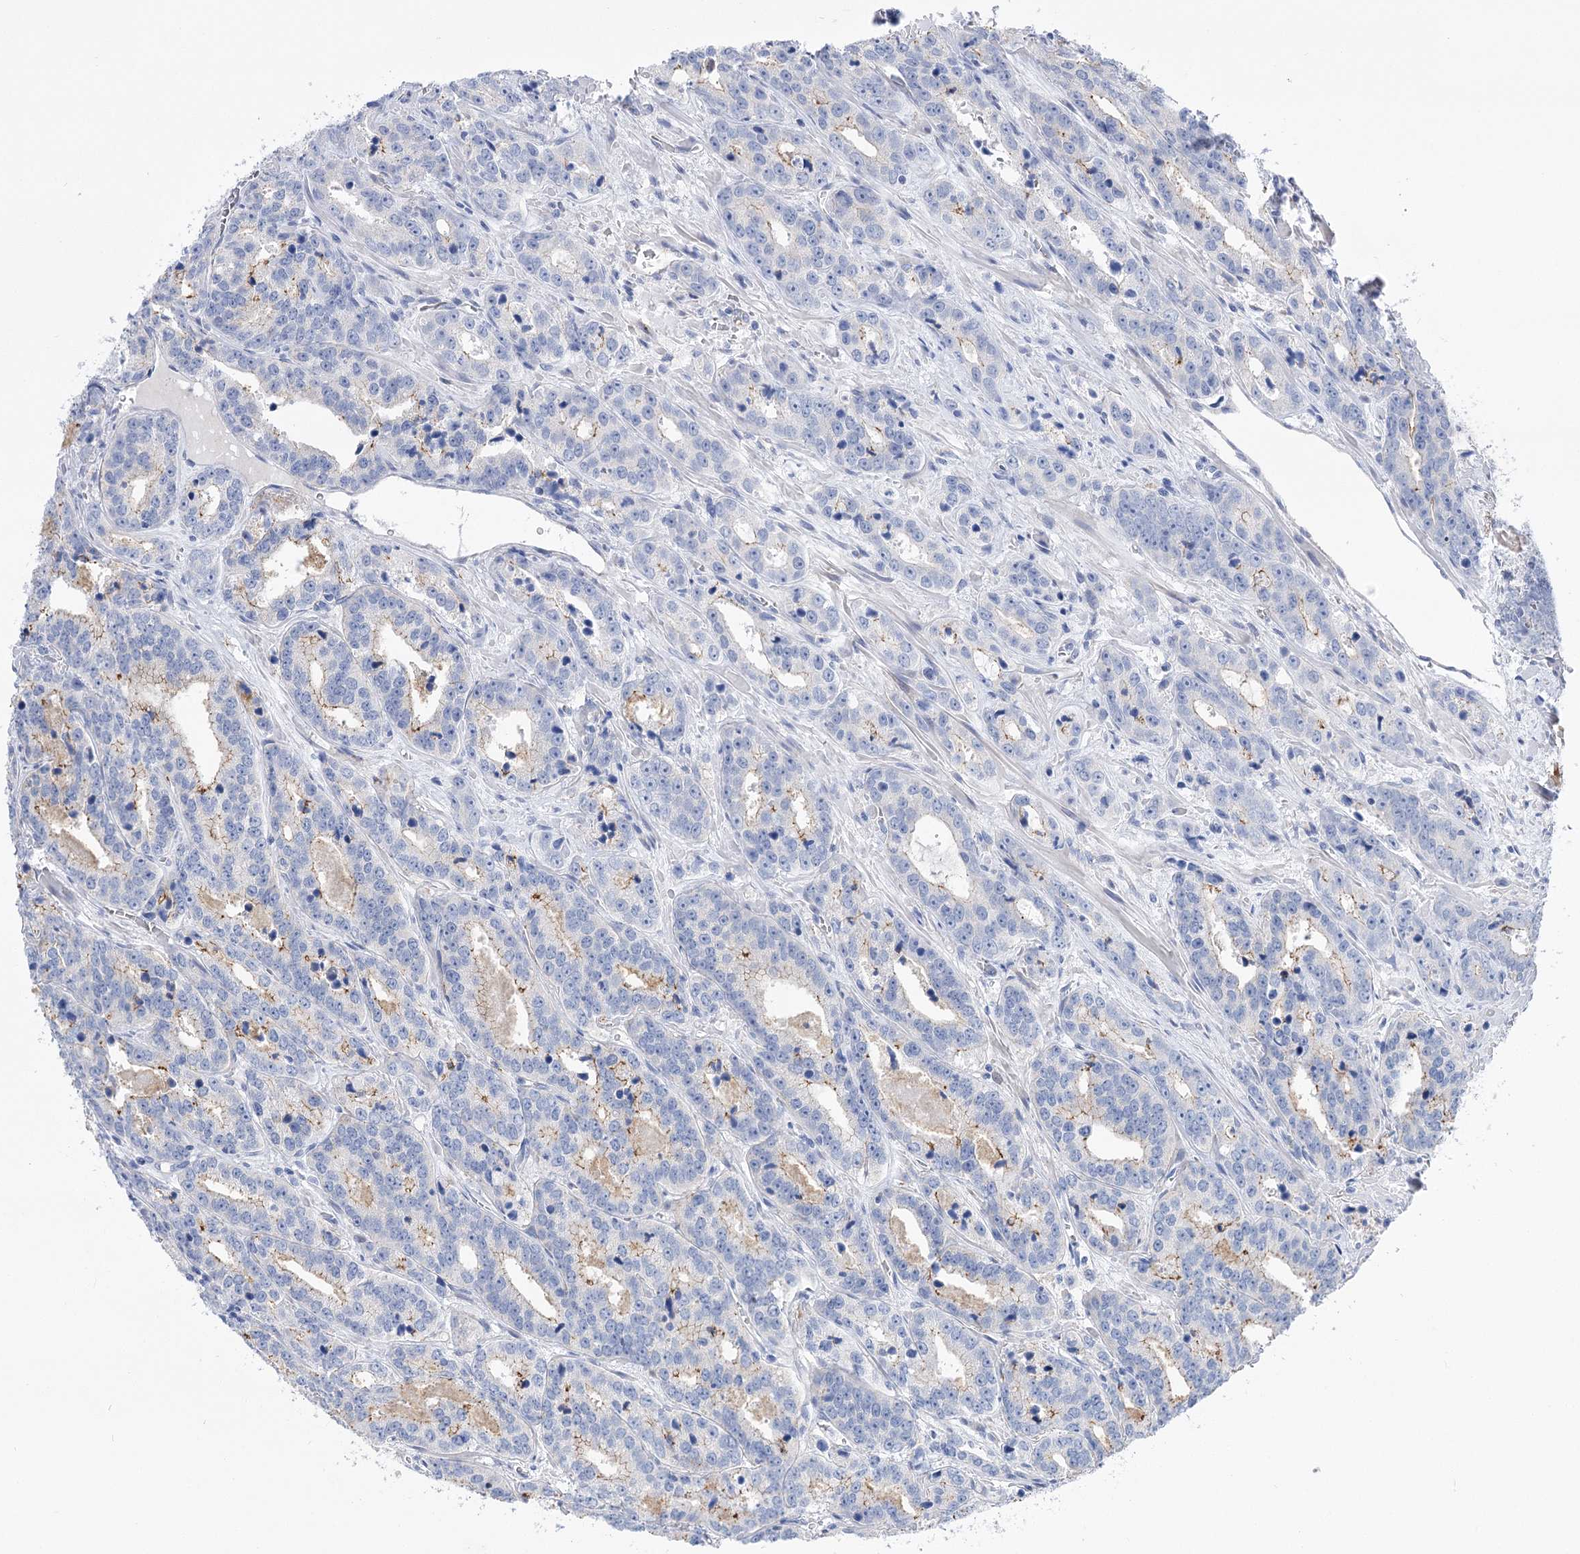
{"staining": {"intensity": "negative", "quantity": "none", "location": "none"}, "tissue": "prostate cancer", "cell_type": "Tumor cells", "image_type": "cancer", "snomed": [{"axis": "morphology", "description": "Adenocarcinoma, High grade"}, {"axis": "topography", "description": "Prostate"}], "caption": "This is an IHC histopathology image of human prostate cancer. There is no positivity in tumor cells.", "gene": "NRAP", "patient": {"sex": "male", "age": 62}}